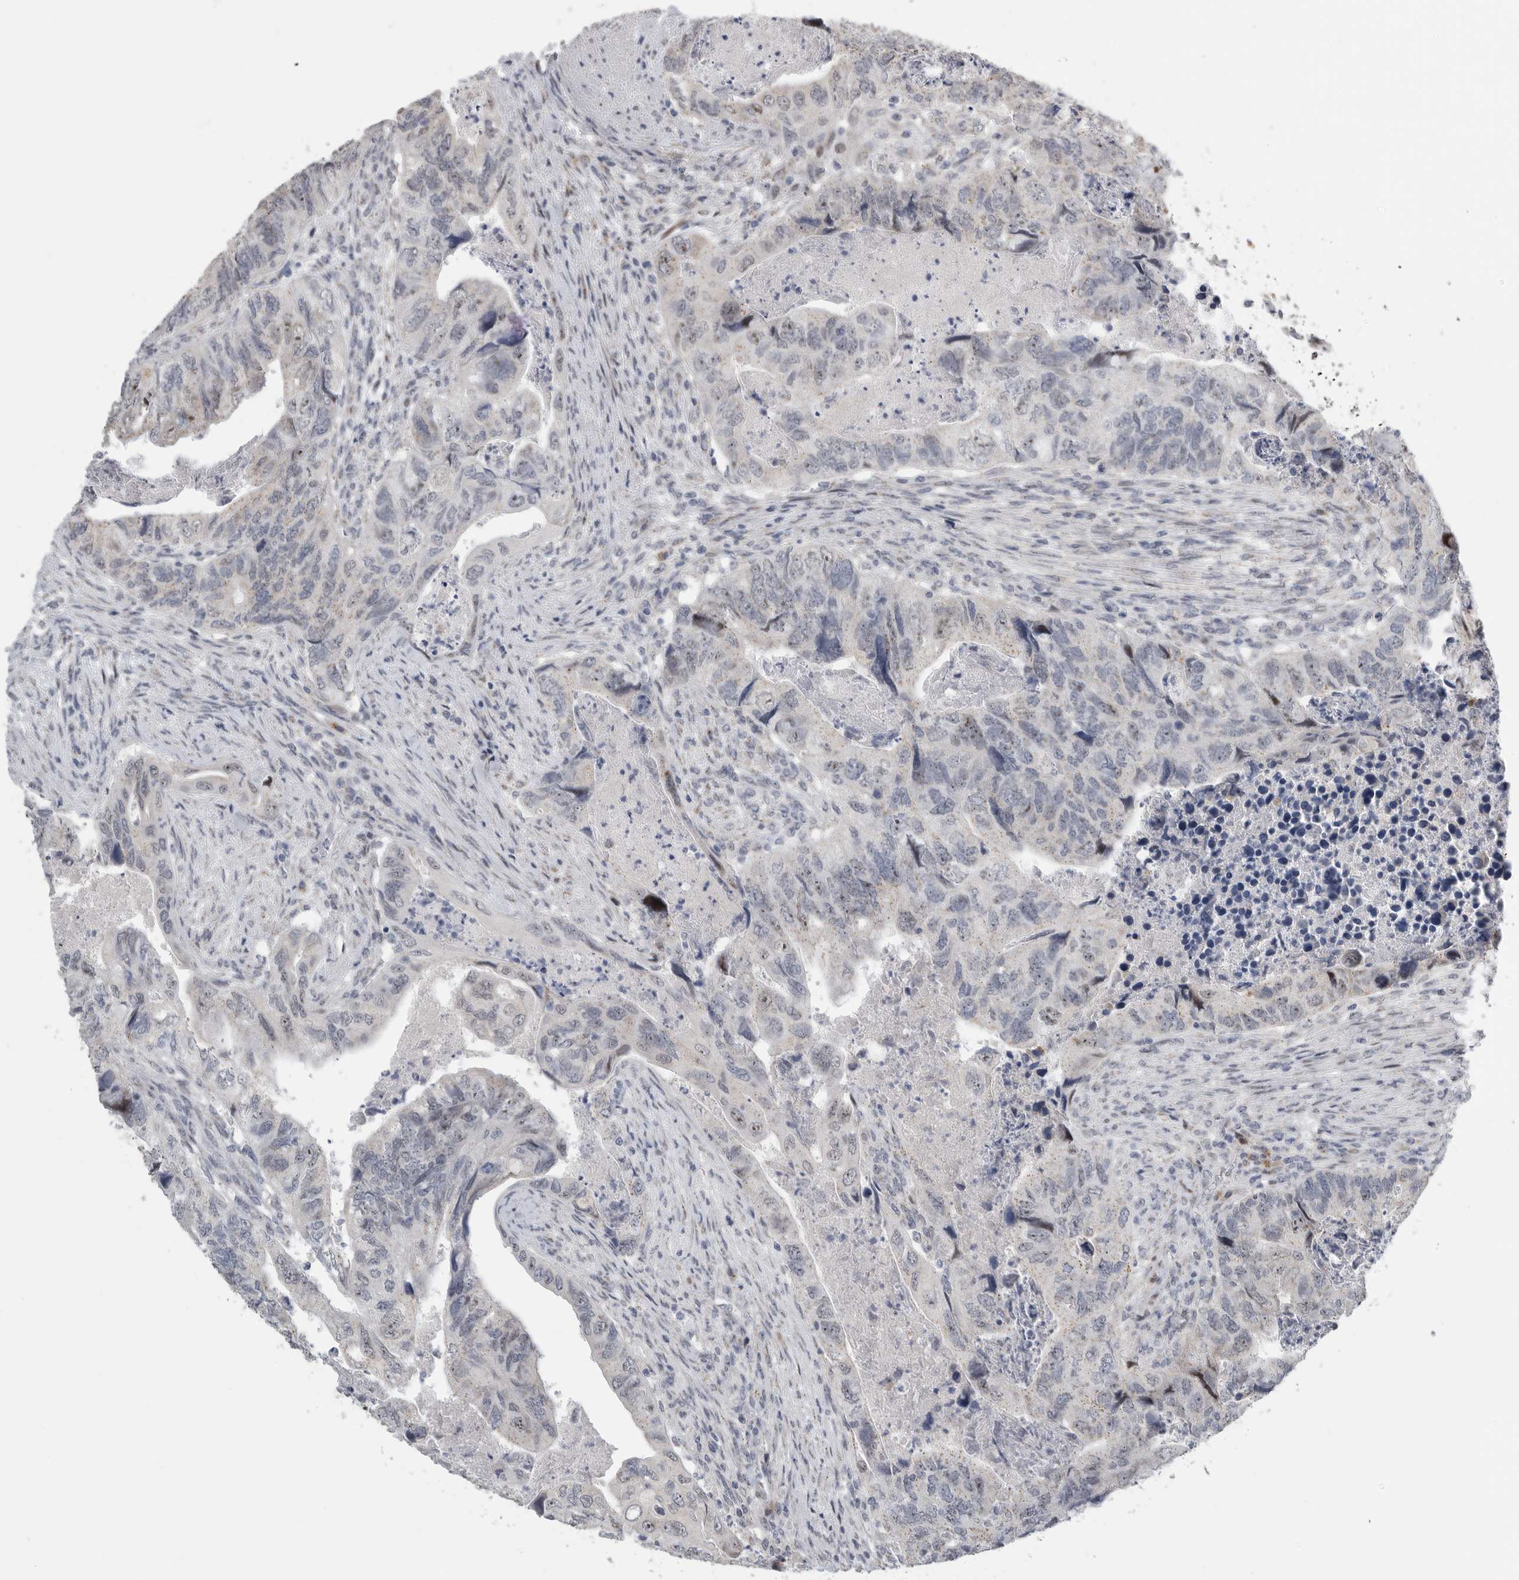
{"staining": {"intensity": "weak", "quantity": "<25%", "location": "nuclear"}, "tissue": "colorectal cancer", "cell_type": "Tumor cells", "image_type": "cancer", "snomed": [{"axis": "morphology", "description": "Adenocarcinoma, NOS"}, {"axis": "topography", "description": "Rectum"}], "caption": "This photomicrograph is of colorectal cancer stained with IHC to label a protein in brown with the nuclei are counter-stained blue. There is no expression in tumor cells.", "gene": "PCMTD1", "patient": {"sex": "male", "age": 63}}